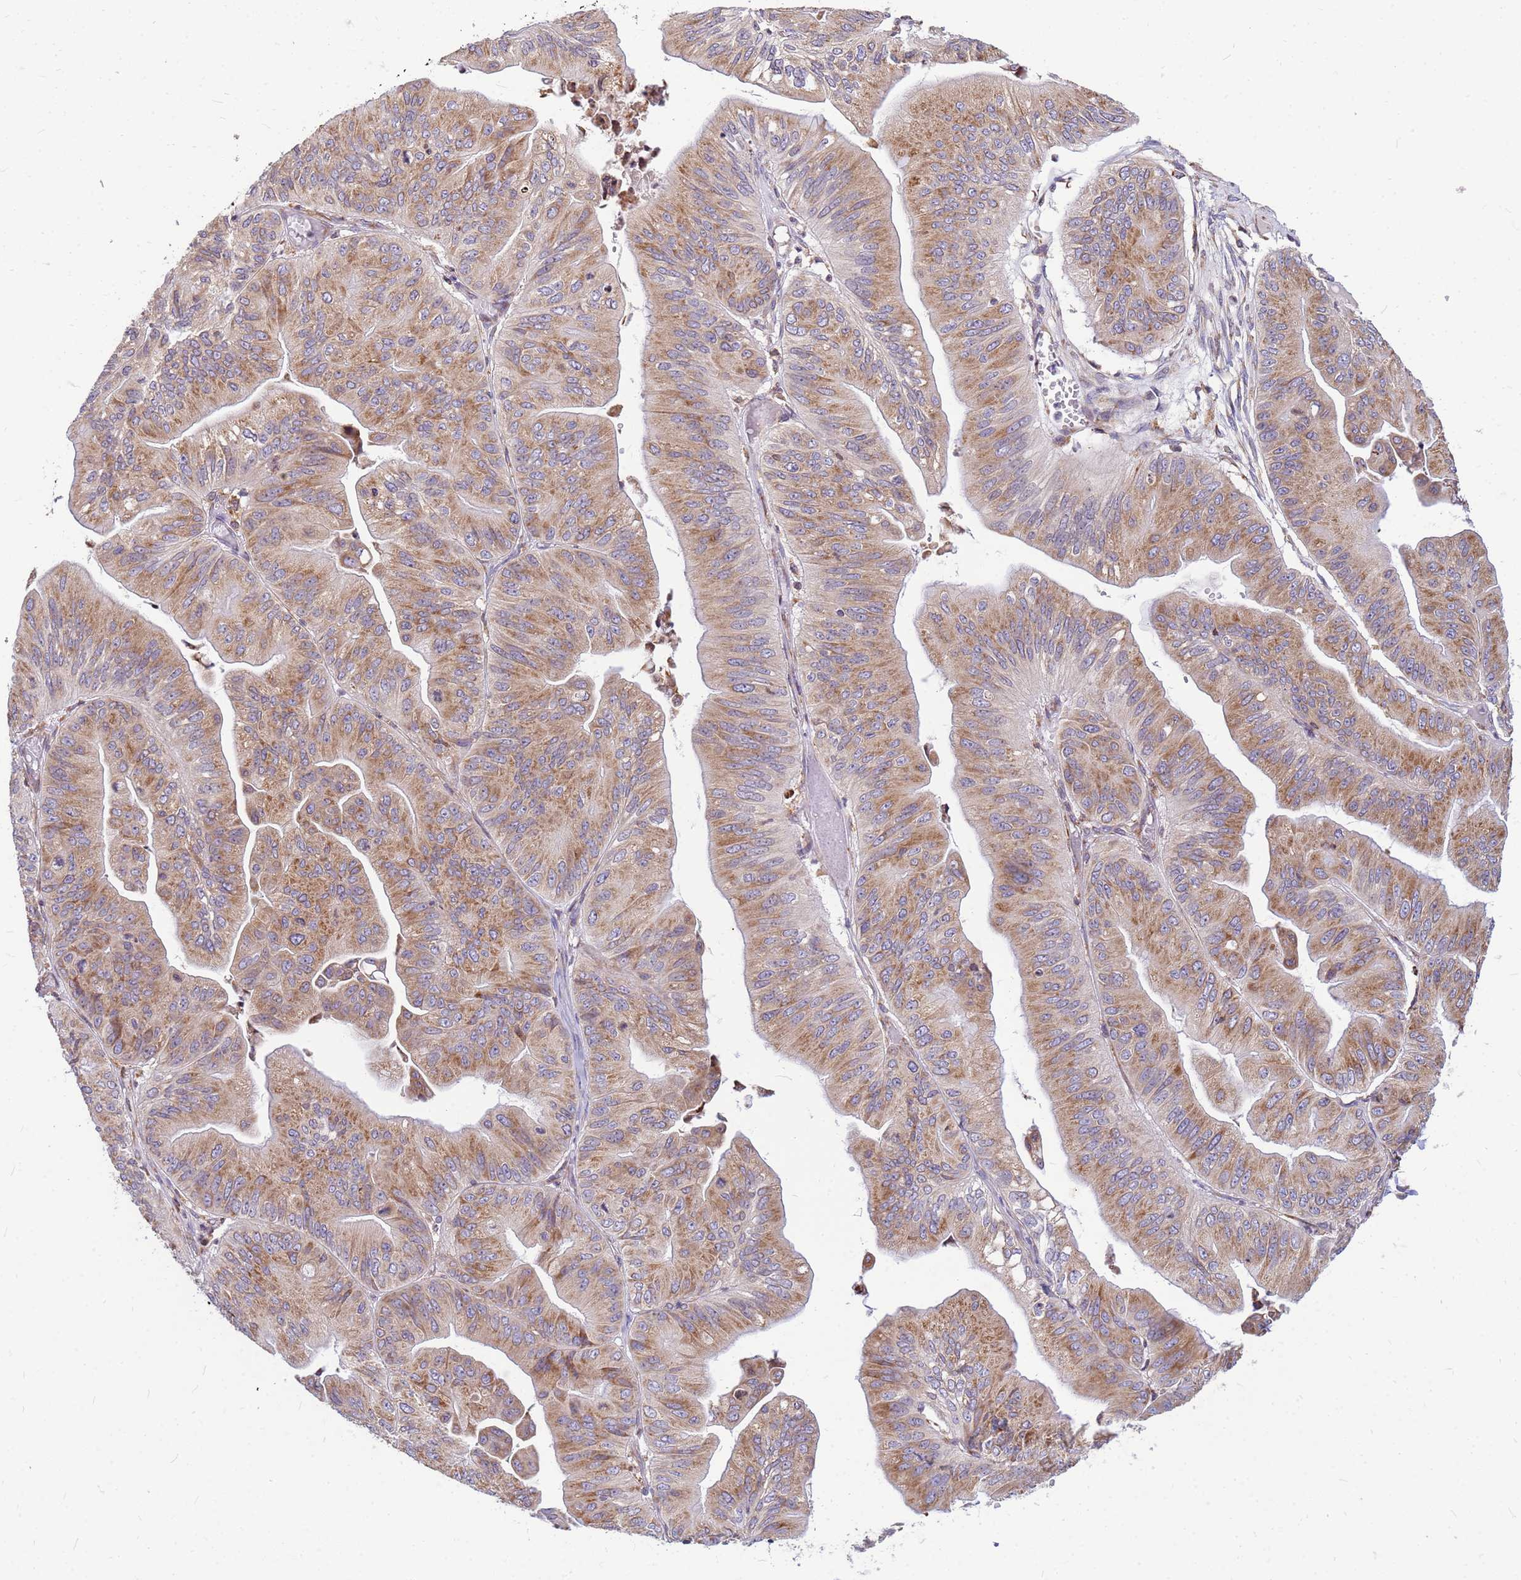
{"staining": {"intensity": "moderate", "quantity": ">75%", "location": "cytoplasmic/membranous"}, "tissue": "ovarian cancer", "cell_type": "Tumor cells", "image_type": "cancer", "snomed": [{"axis": "morphology", "description": "Cystadenocarcinoma, mucinous, NOS"}, {"axis": "topography", "description": "Ovary"}], "caption": "The immunohistochemical stain shows moderate cytoplasmic/membranous expression in tumor cells of ovarian cancer tissue. The staining was performed using DAB, with brown indicating positive protein expression. Nuclei are stained blue with hematoxylin.", "gene": "SSR4", "patient": {"sex": "female", "age": 61}}